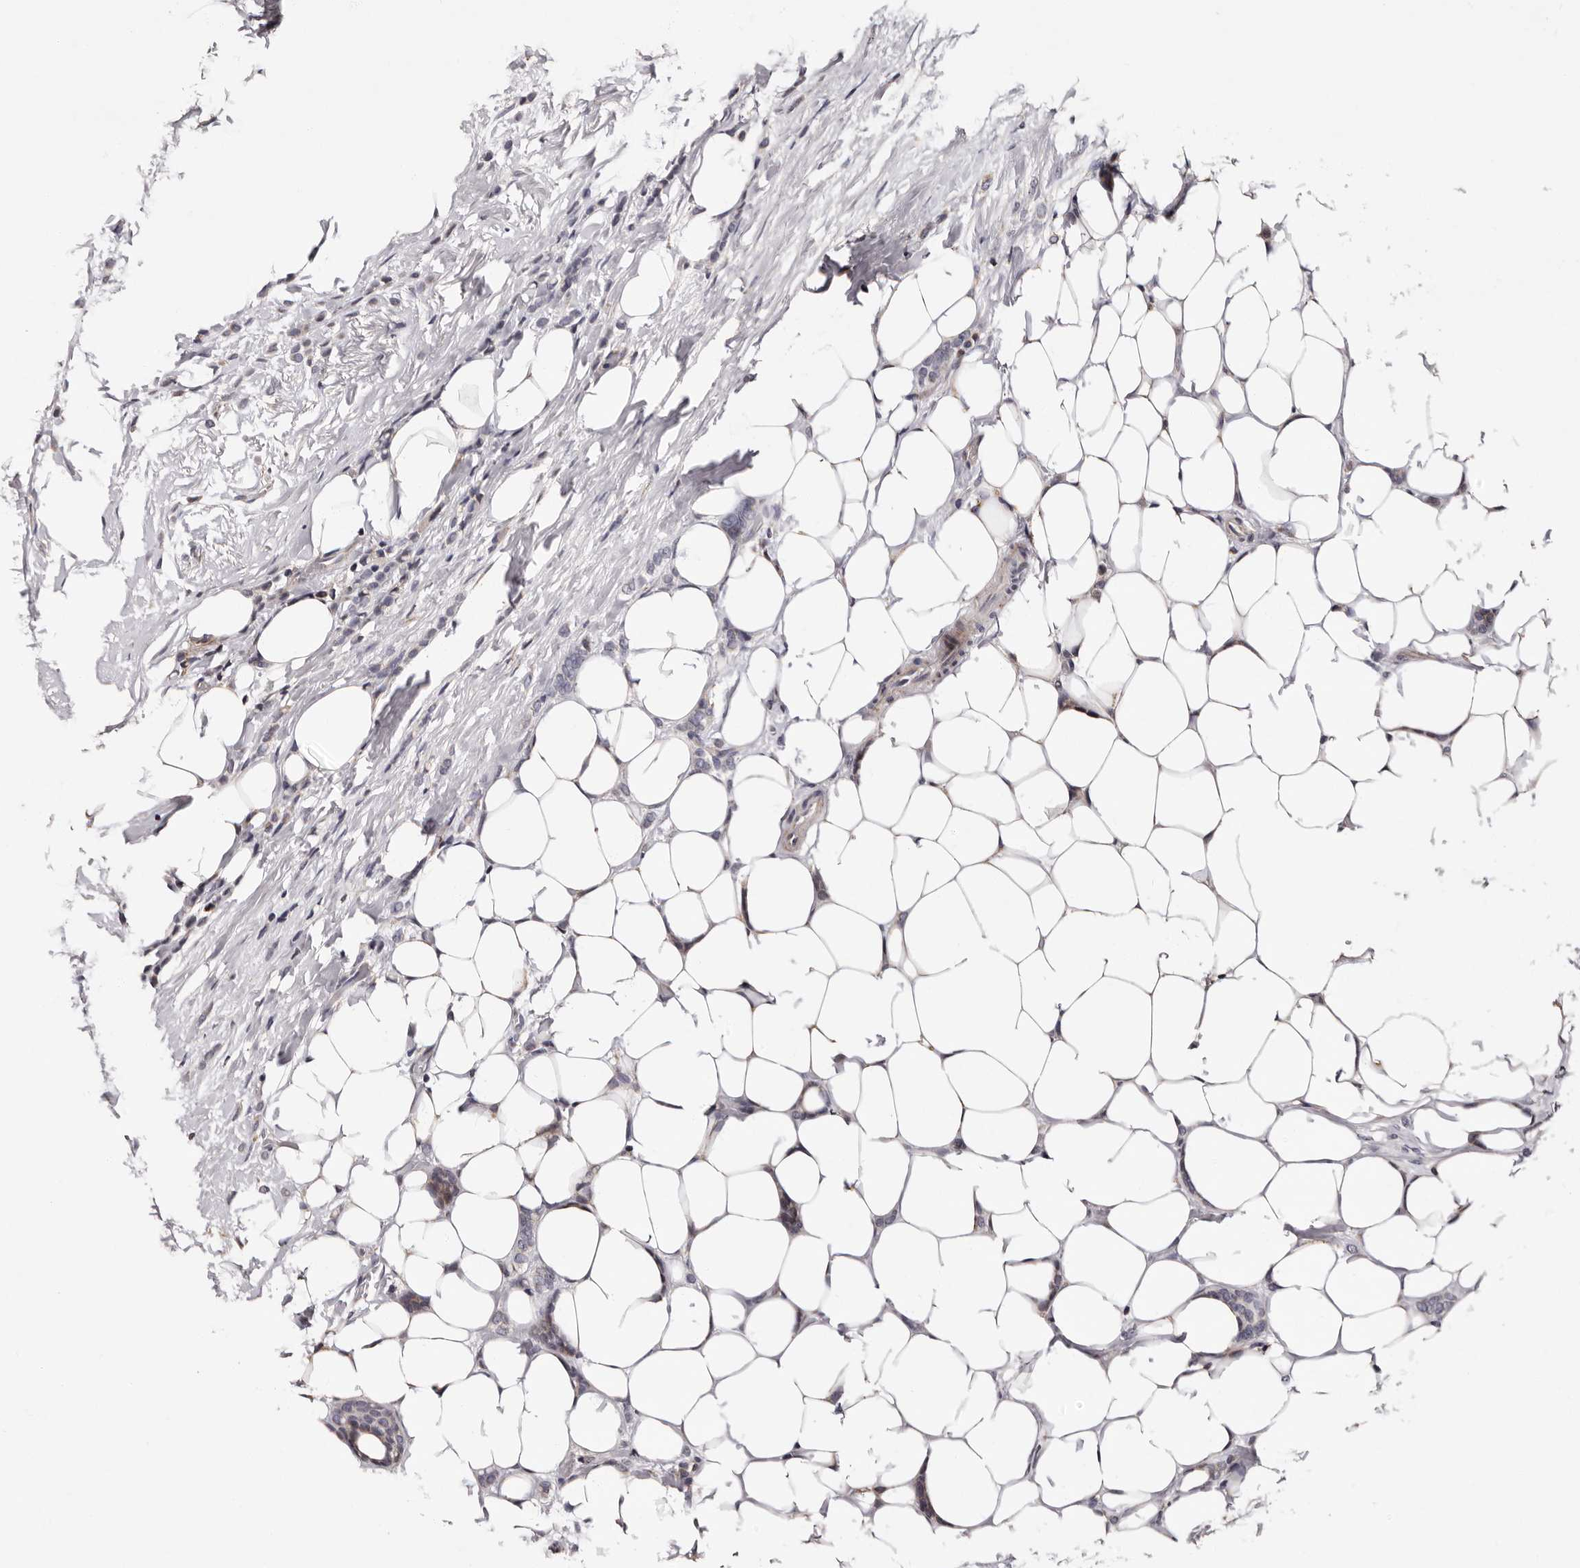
{"staining": {"intensity": "negative", "quantity": "none", "location": "none"}, "tissue": "breast cancer", "cell_type": "Tumor cells", "image_type": "cancer", "snomed": [{"axis": "morphology", "description": "Lobular carcinoma"}, {"axis": "topography", "description": "Breast"}], "caption": "A histopathology image of human breast lobular carcinoma is negative for staining in tumor cells.", "gene": "TAF4B", "patient": {"sex": "female", "age": 50}}